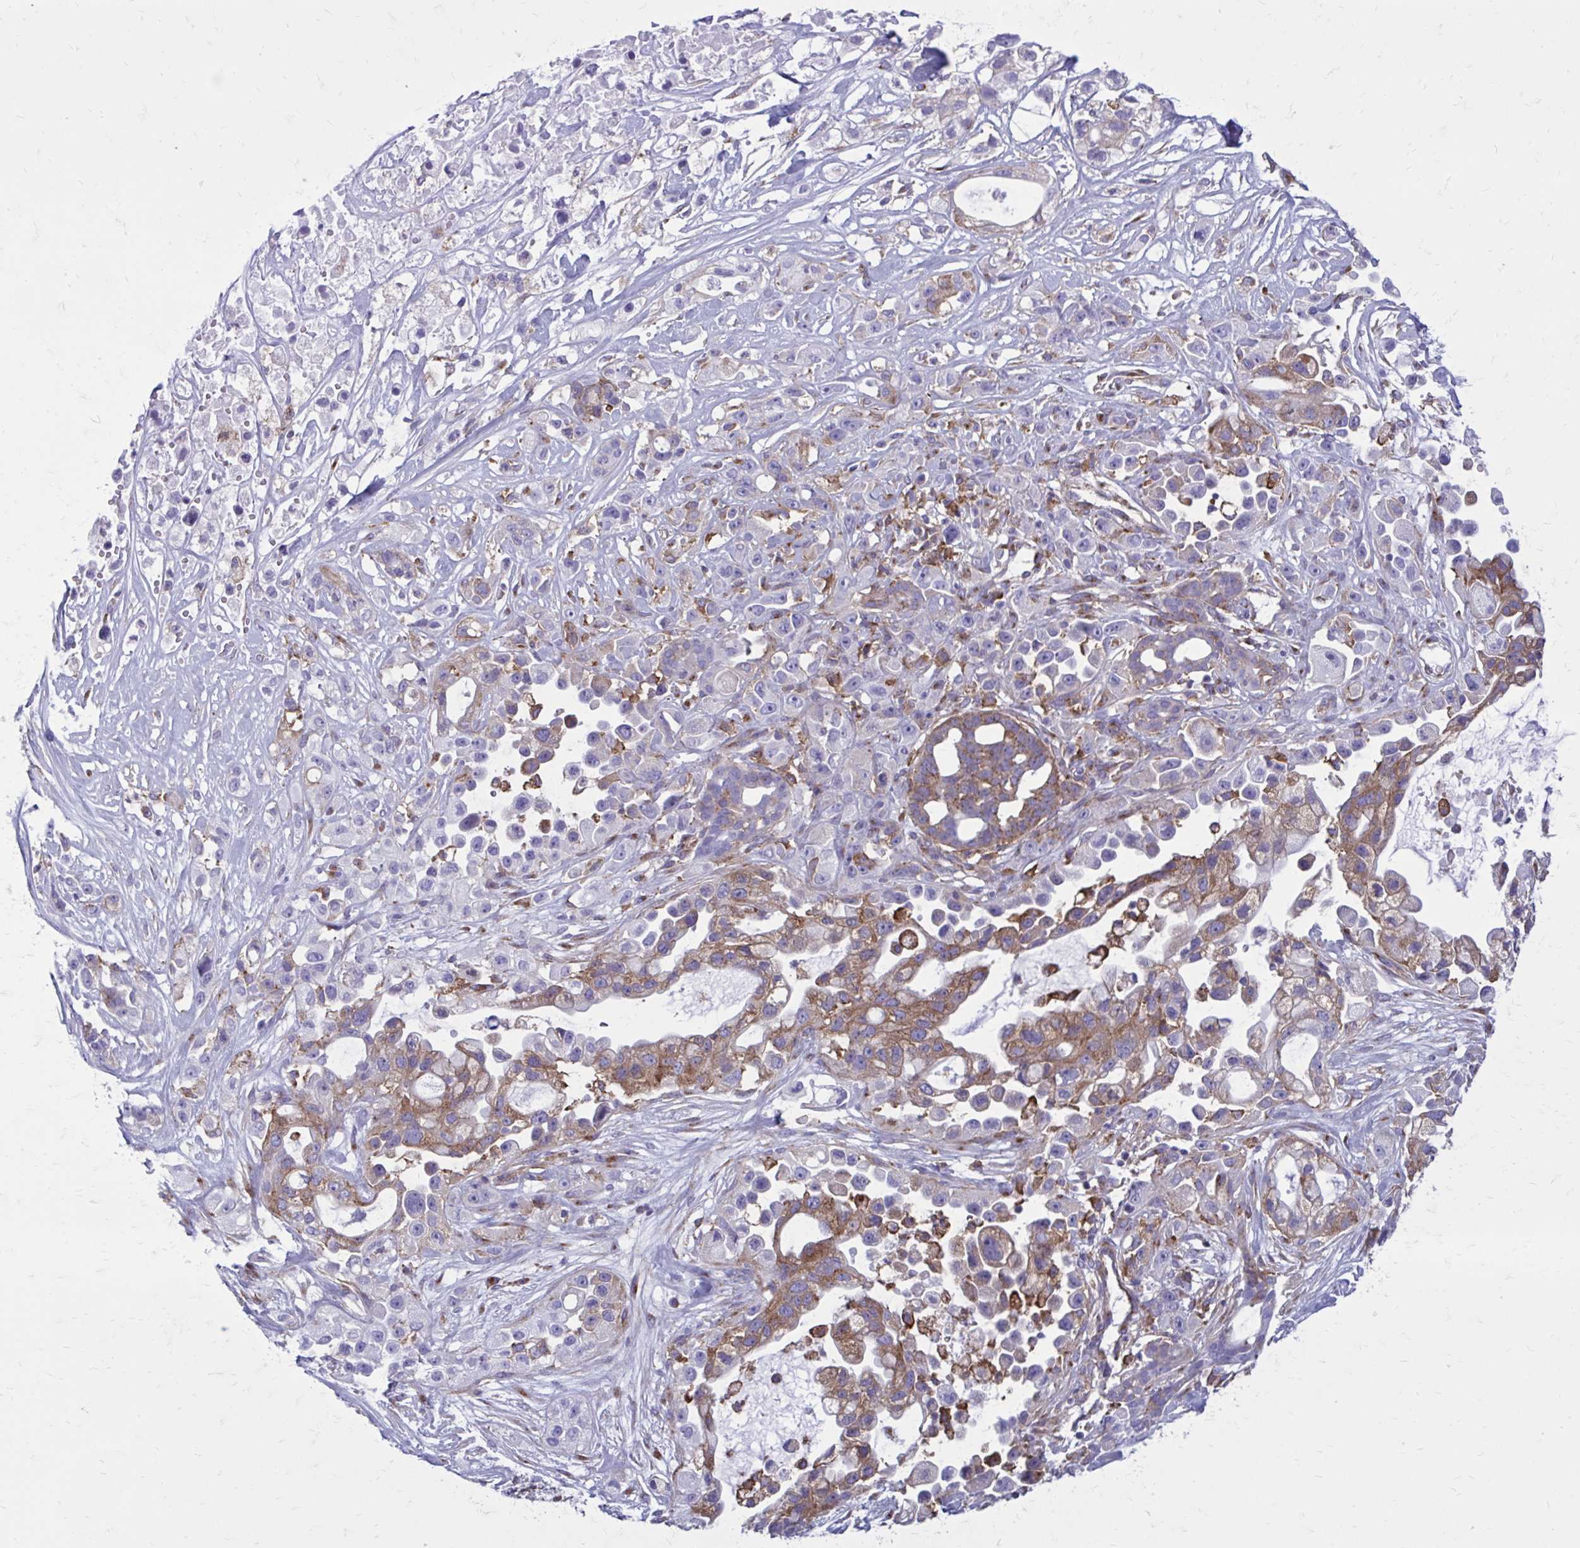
{"staining": {"intensity": "moderate", "quantity": "25%-75%", "location": "cytoplasmic/membranous"}, "tissue": "pancreatic cancer", "cell_type": "Tumor cells", "image_type": "cancer", "snomed": [{"axis": "morphology", "description": "Adenocarcinoma, NOS"}, {"axis": "topography", "description": "Pancreas"}], "caption": "A photomicrograph of adenocarcinoma (pancreatic) stained for a protein shows moderate cytoplasmic/membranous brown staining in tumor cells. Nuclei are stained in blue.", "gene": "CLTA", "patient": {"sex": "male", "age": 44}}